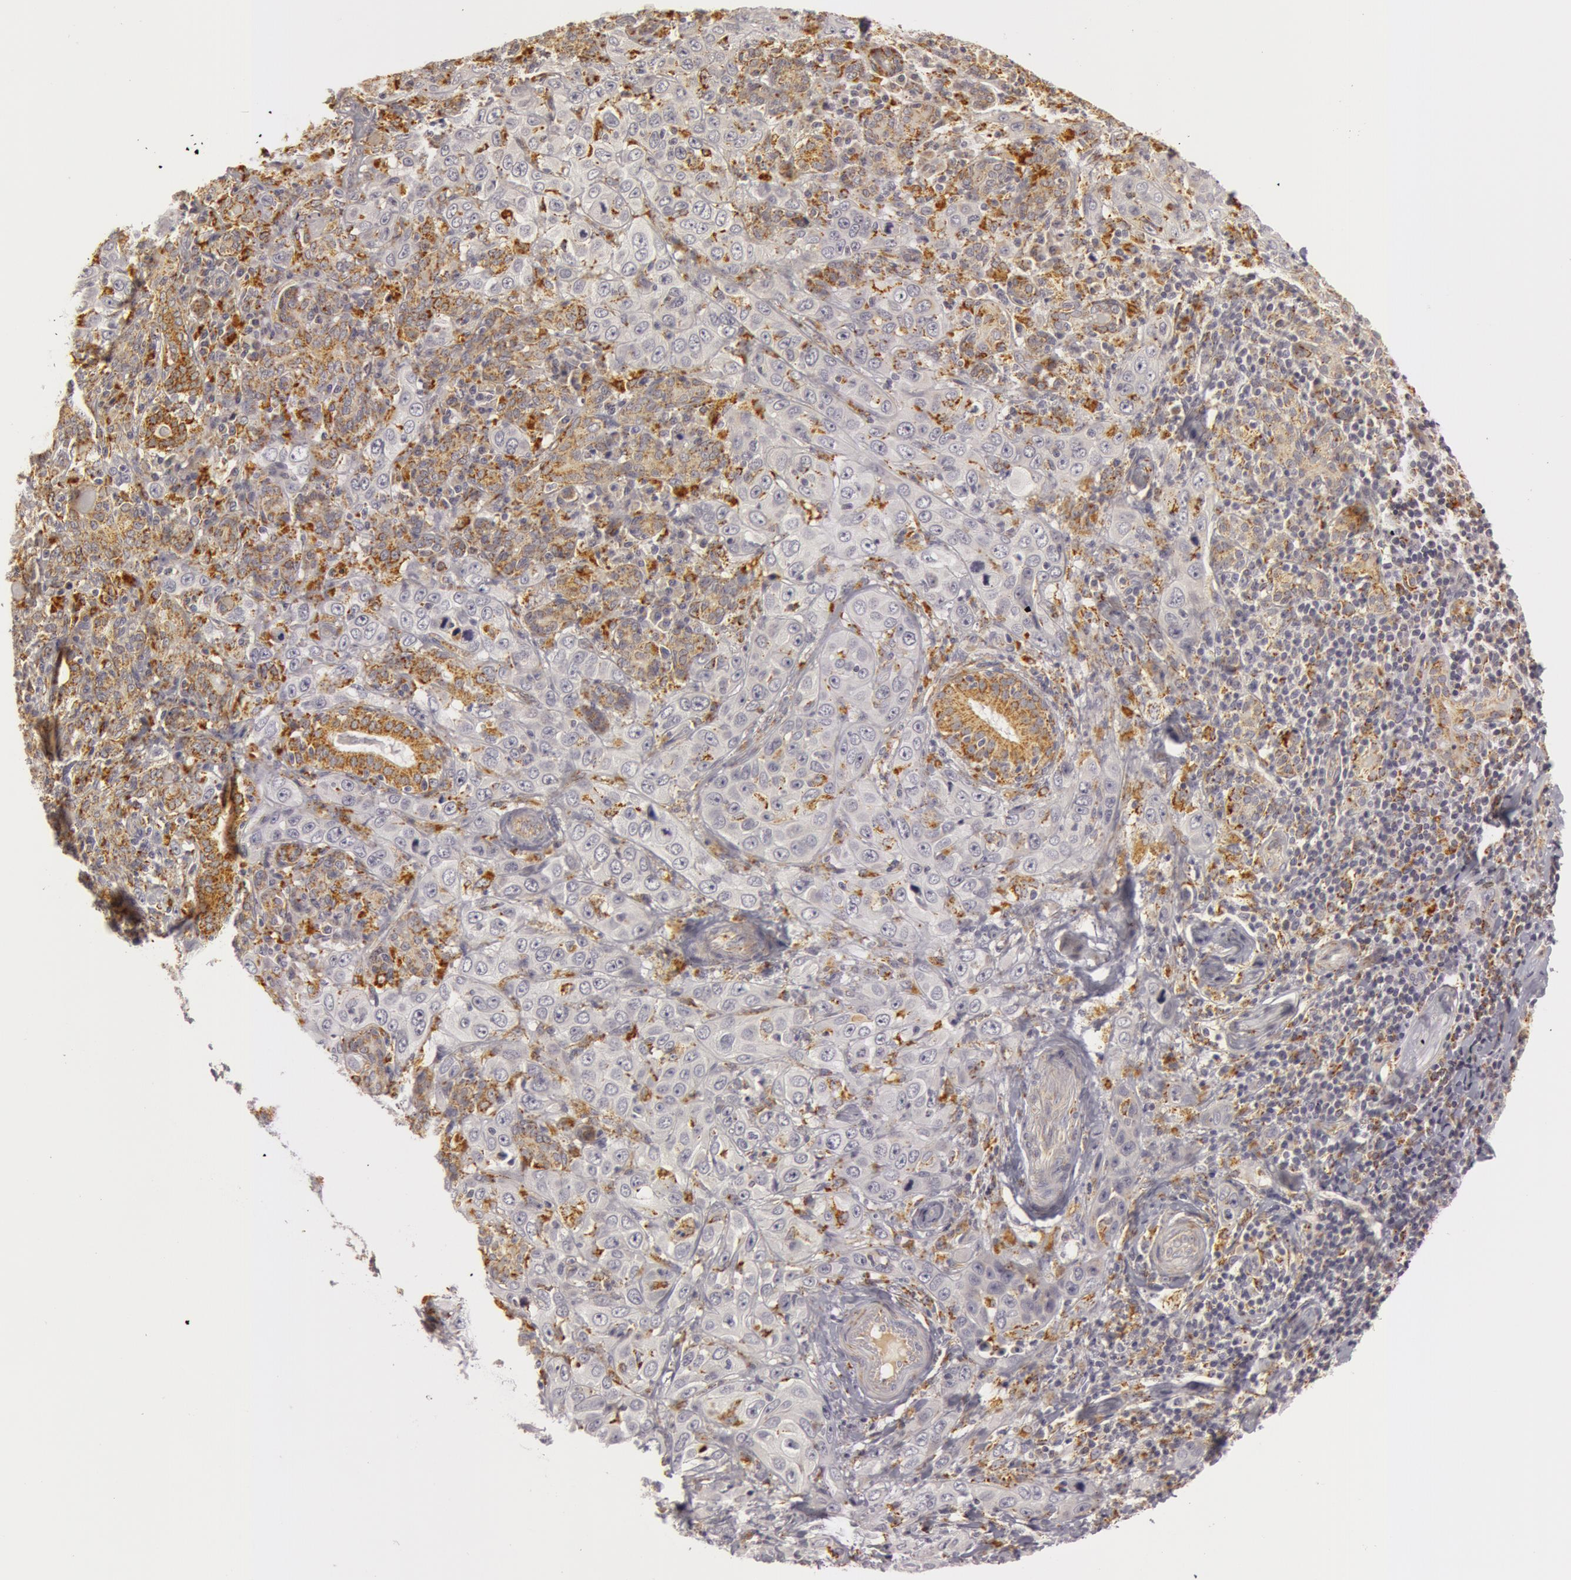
{"staining": {"intensity": "weak", "quantity": ">75%", "location": "cytoplasmic/membranous"}, "tissue": "skin cancer", "cell_type": "Tumor cells", "image_type": "cancer", "snomed": [{"axis": "morphology", "description": "Squamous cell carcinoma, NOS"}, {"axis": "topography", "description": "Skin"}], "caption": "Immunohistochemistry (IHC) staining of skin cancer, which demonstrates low levels of weak cytoplasmic/membranous expression in approximately >75% of tumor cells indicating weak cytoplasmic/membranous protein expression. The staining was performed using DAB (brown) for protein detection and nuclei were counterstained in hematoxylin (blue).", "gene": "C7", "patient": {"sex": "male", "age": 84}}